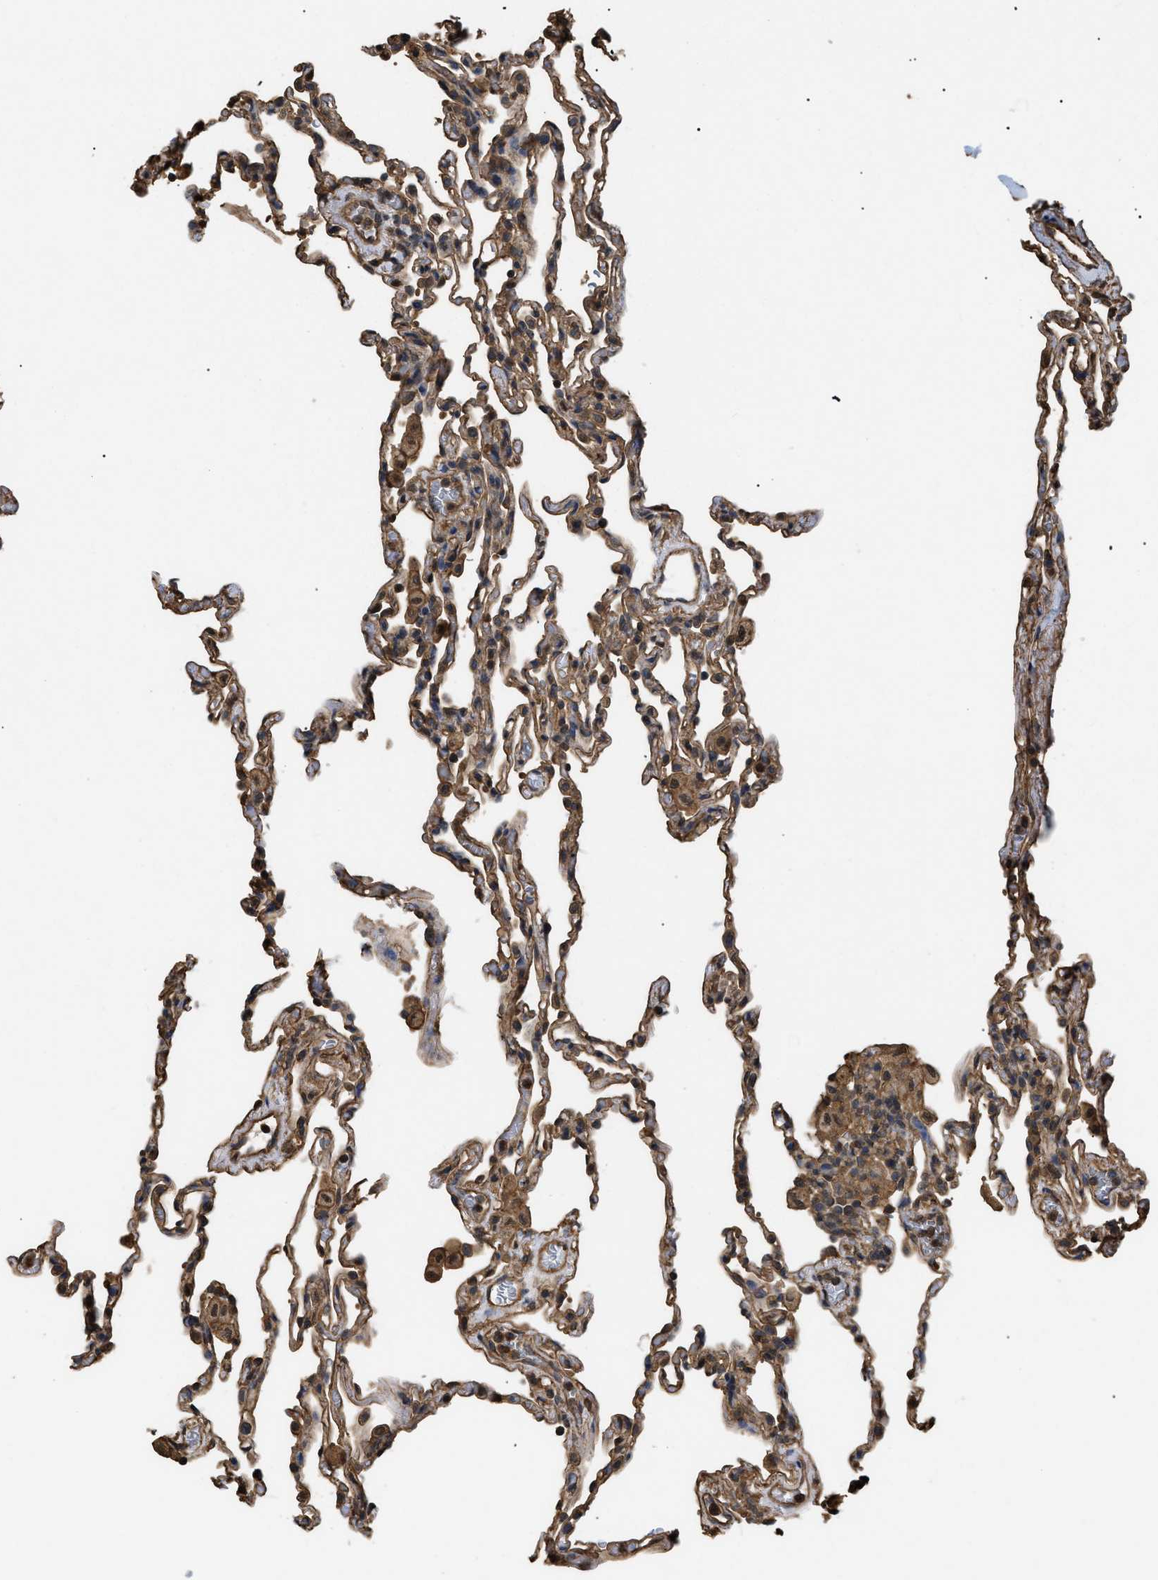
{"staining": {"intensity": "moderate", "quantity": ">75%", "location": "cytoplasmic/membranous"}, "tissue": "lung", "cell_type": "Alveolar cells", "image_type": "normal", "snomed": [{"axis": "morphology", "description": "Normal tissue, NOS"}, {"axis": "topography", "description": "Lung"}], "caption": "Alveolar cells reveal medium levels of moderate cytoplasmic/membranous staining in approximately >75% of cells in unremarkable lung. Immunohistochemistry (ihc) stains the protein in brown and the nuclei are stained blue.", "gene": "CALM1", "patient": {"sex": "male", "age": 59}}